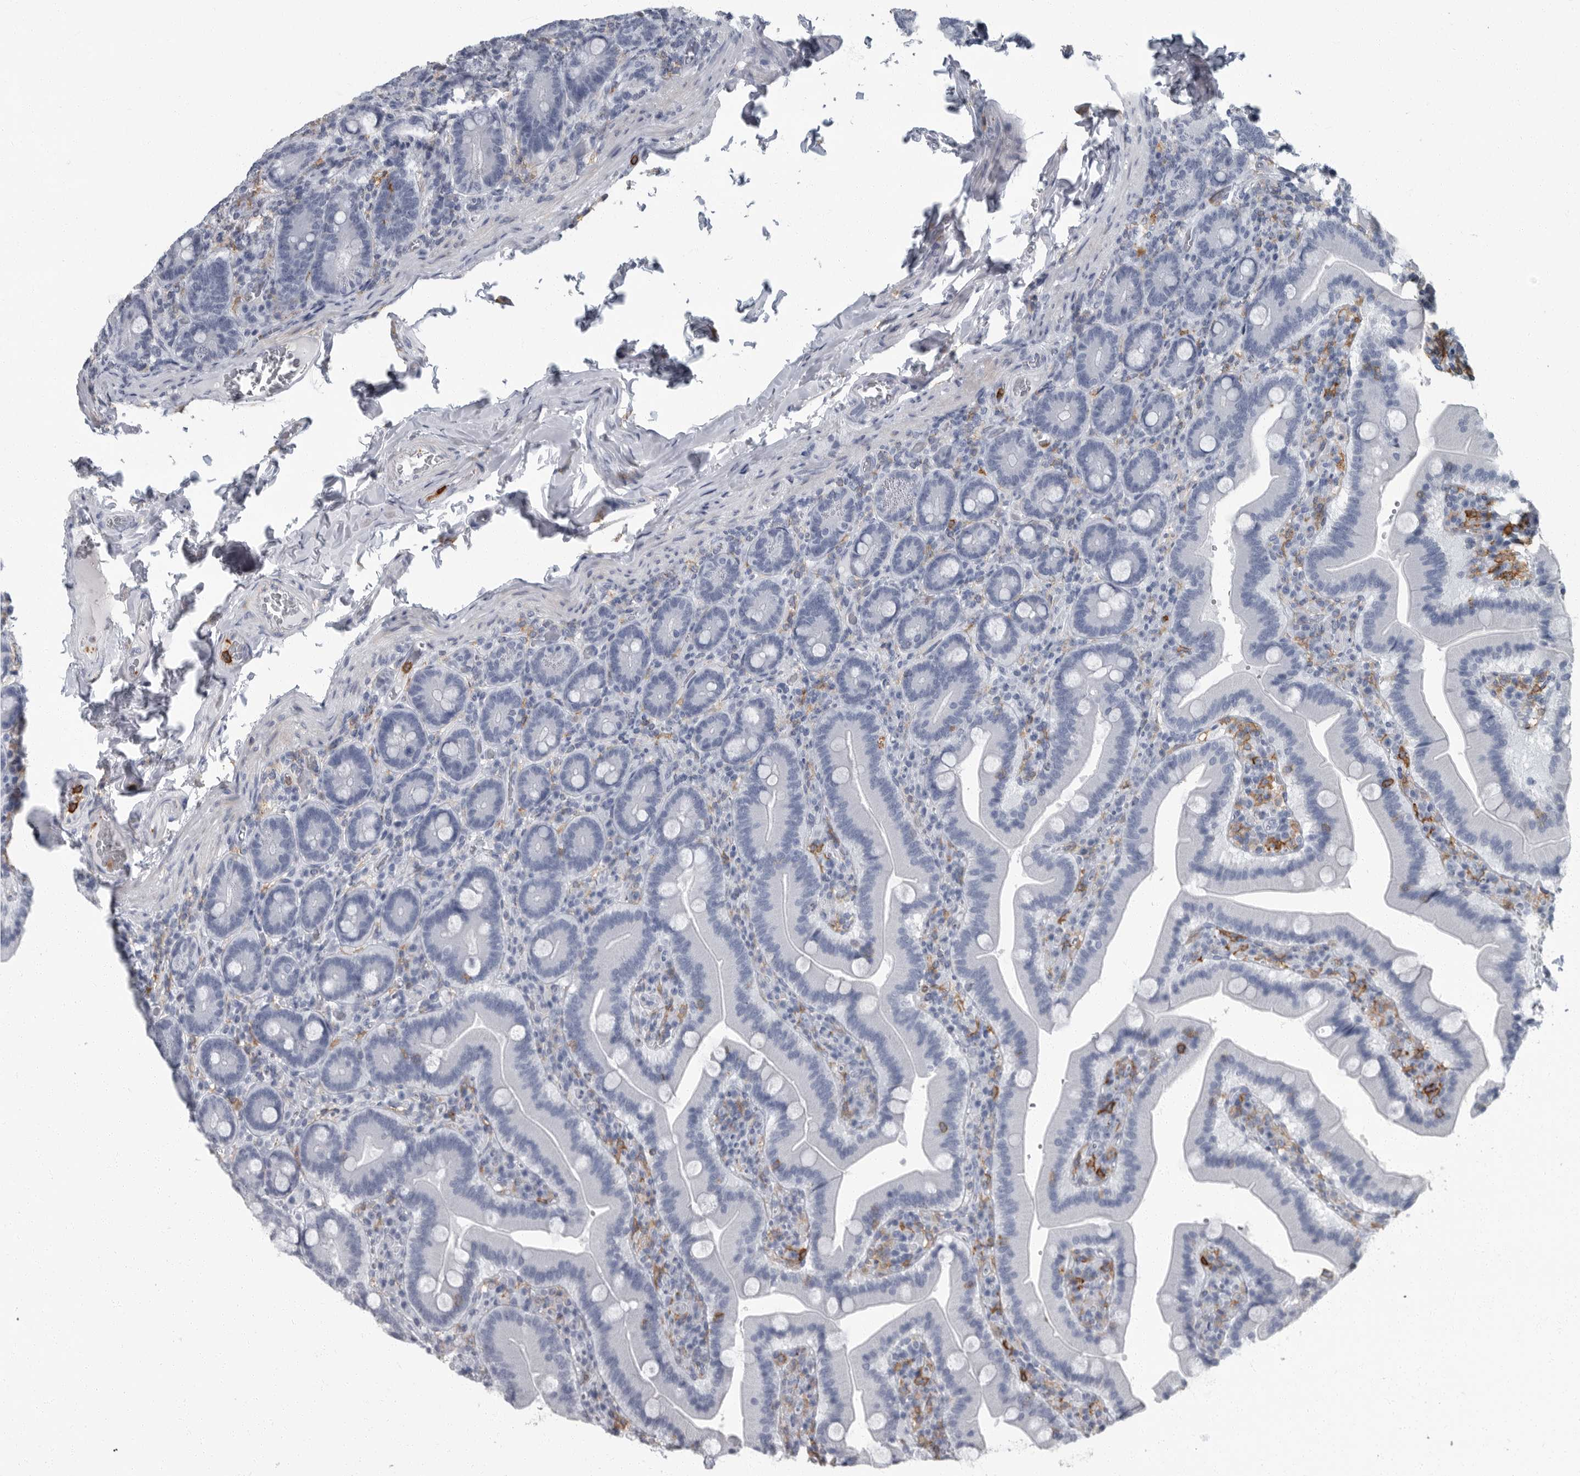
{"staining": {"intensity": "negative", "quantity": "none", "location": "none"}, "tissue": "duodenum", "cell_type": "Glandular cells", "image_type": "normal", "snomed": [{"axis": "morphology", "description": "Normal tissue, NOS"}, {"axis": "topography", "description": "Duodenum"}], "caption": "IHC photomicrograph of normal duodenum: duodenum stained with DAB shows no significant protein positivity in glandular cells.", "gene": "FCER1G", "patient": {"sex": "female", "age": 62}}